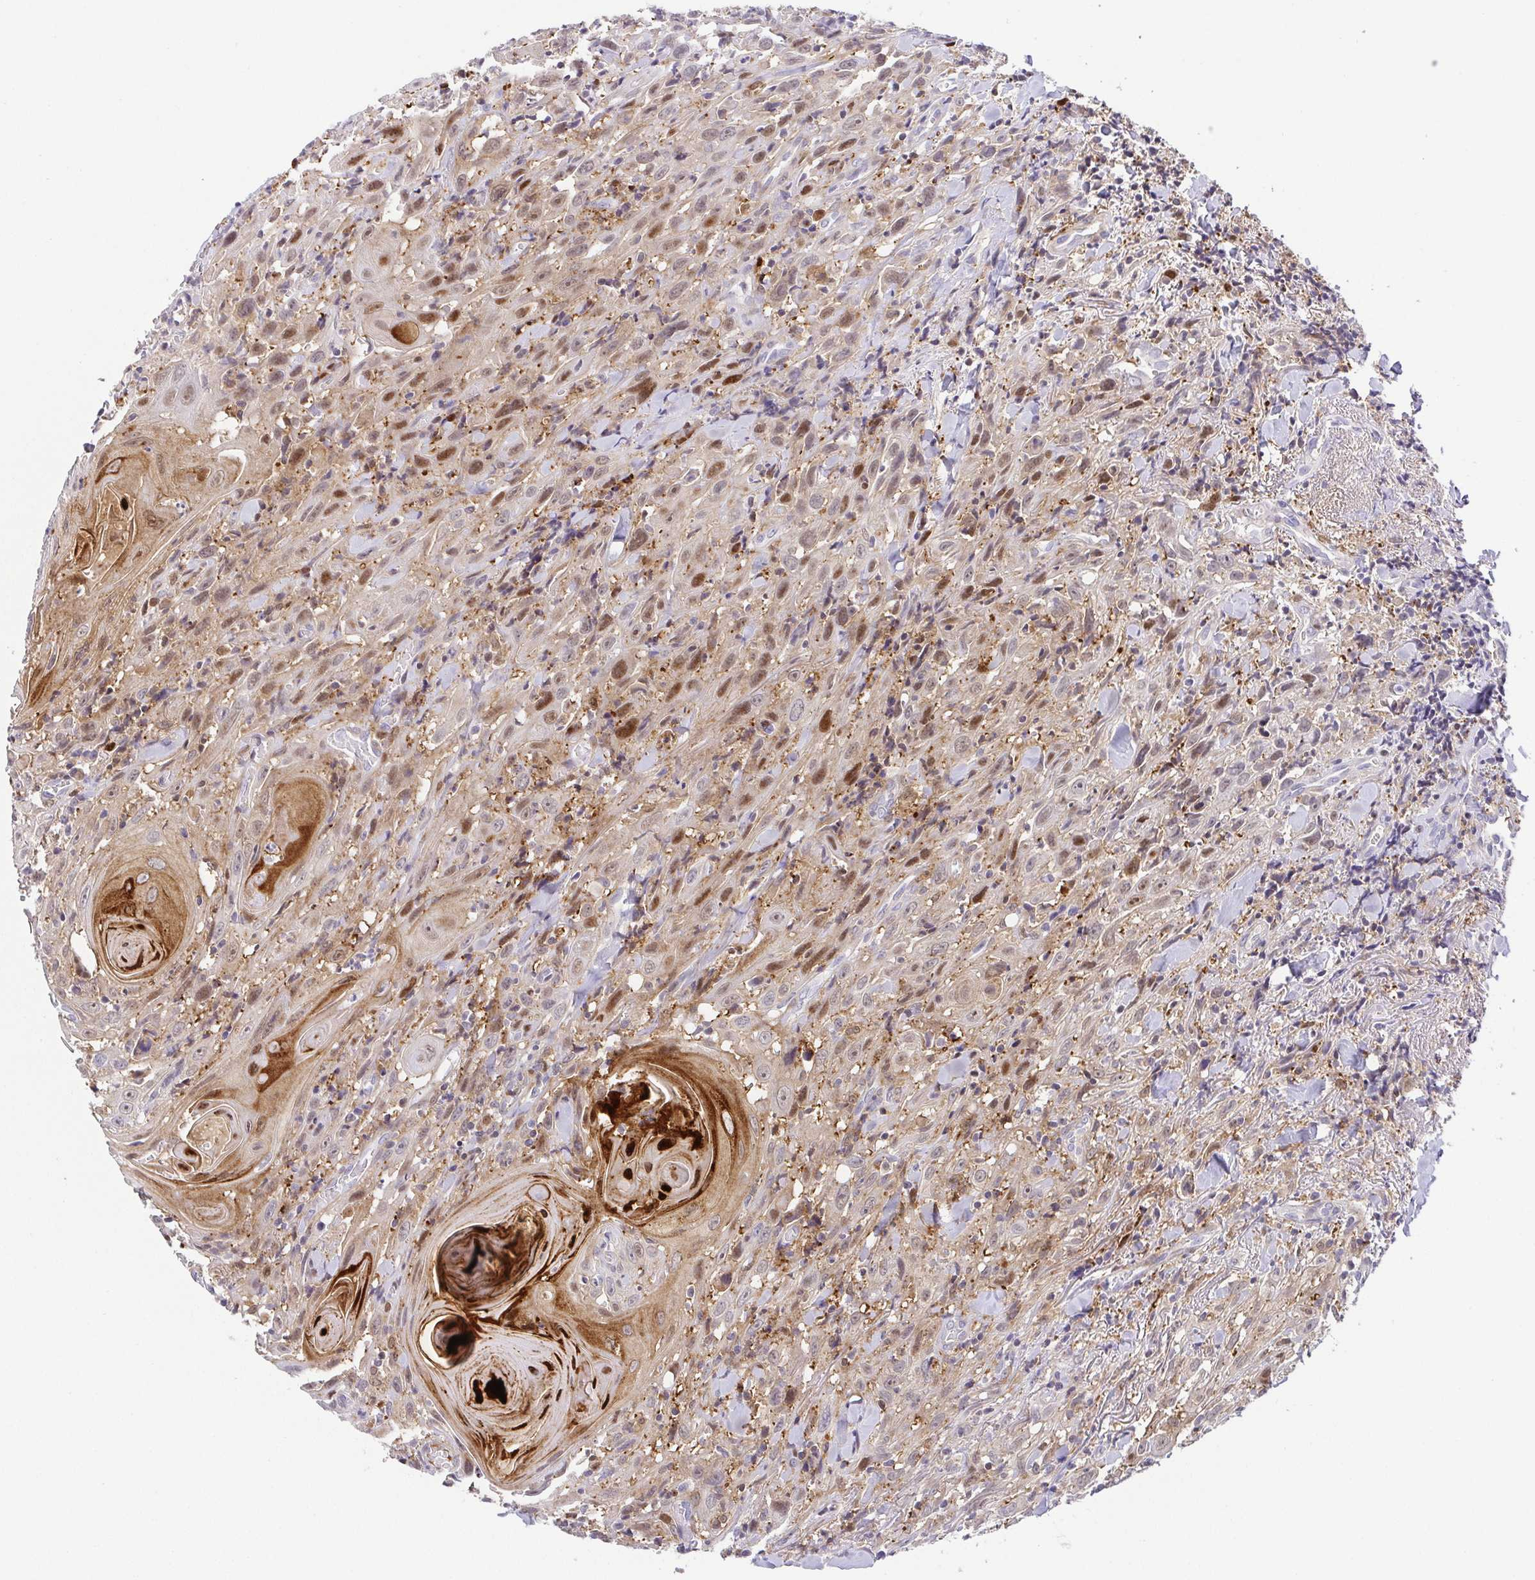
{"staining": {"intensity": "moderate", "quantity": "25%-75%", "location": "cytoplasmic/membranous,nuclear"}, "tissue": "head and neck cancer", "cell_type": "Tumor cells", "image_type": "cancer", "snomed": [{"axis": "morphology", "description": "Squamous cell carcinoma, NOS"}, {"axis": "topography", "description": "Head-Neck"}], "caption": "Moderate cytoplasmic/membranous and nuclear expression for a protein is seen in approximately 25%-75% of tumor cells of squamous cell carcinoma (head and neck) using immunohistochemistry (IHC).", "gene": "RNASE7", "patient": {"sex": "female", "age": 95}}